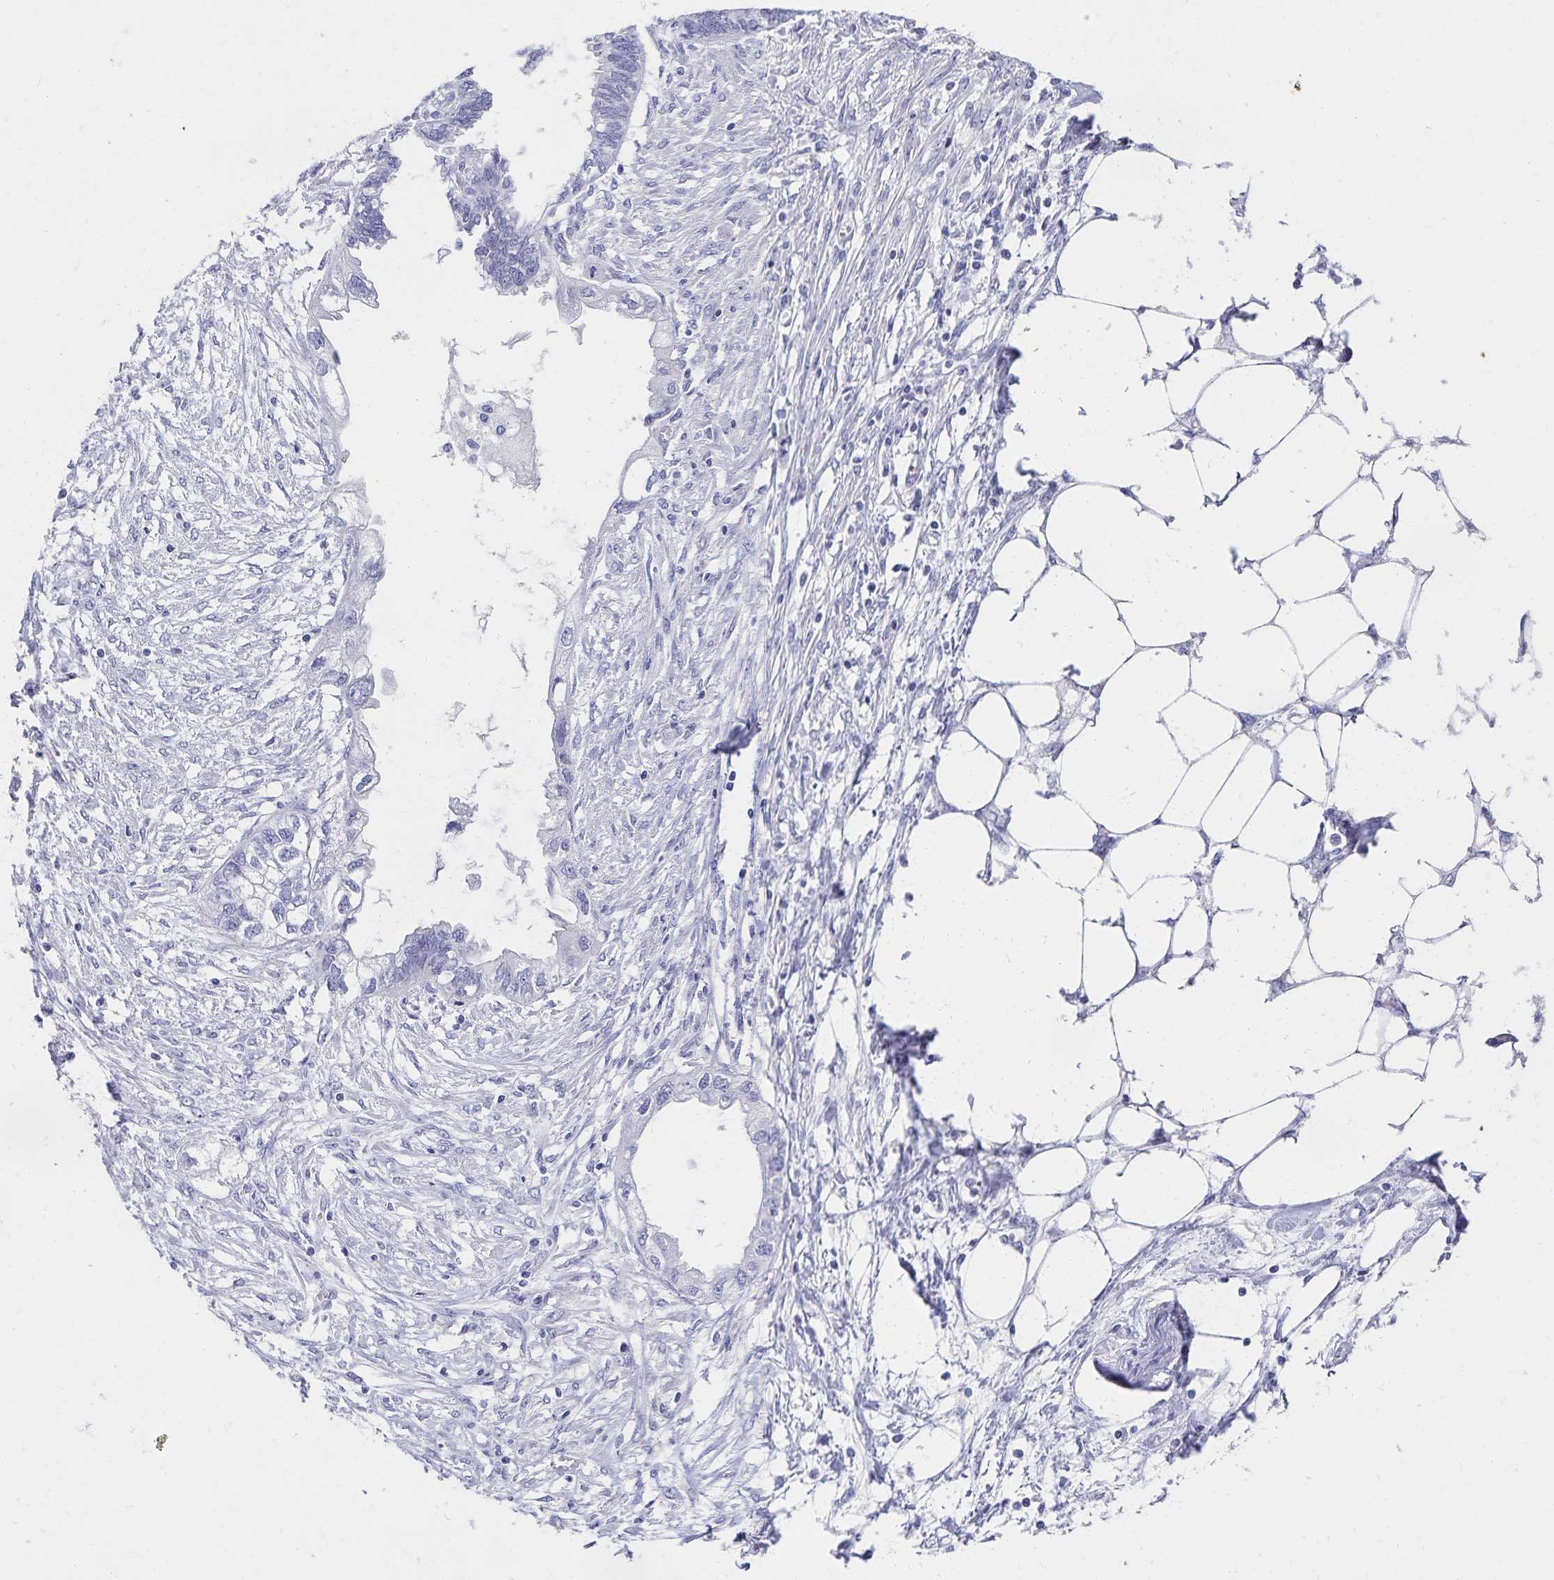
{"staining": {"intensity": "negative", "quantity": "none", "location": "none"}, "tissue": "endometrial cancer", "cell_type": "Tumor cells", "image_type": "cancer", "snomed": [{"axis": "morphology", "description": "Adenocarcinoma, NOS"}, {"axis": "morphology", "description": "Adenocarcinoma, metastatic, NOS"}, {"axis": "topography", "description": "Adipose tissue"}, {"axis": "topography", "description": "Endometrium"}], "caption": "IHC of human endometrial cancer exhibits no staining in tumor cells.", "gene": "C2orf50", "patient": {"sex": "female", "age": 67}}